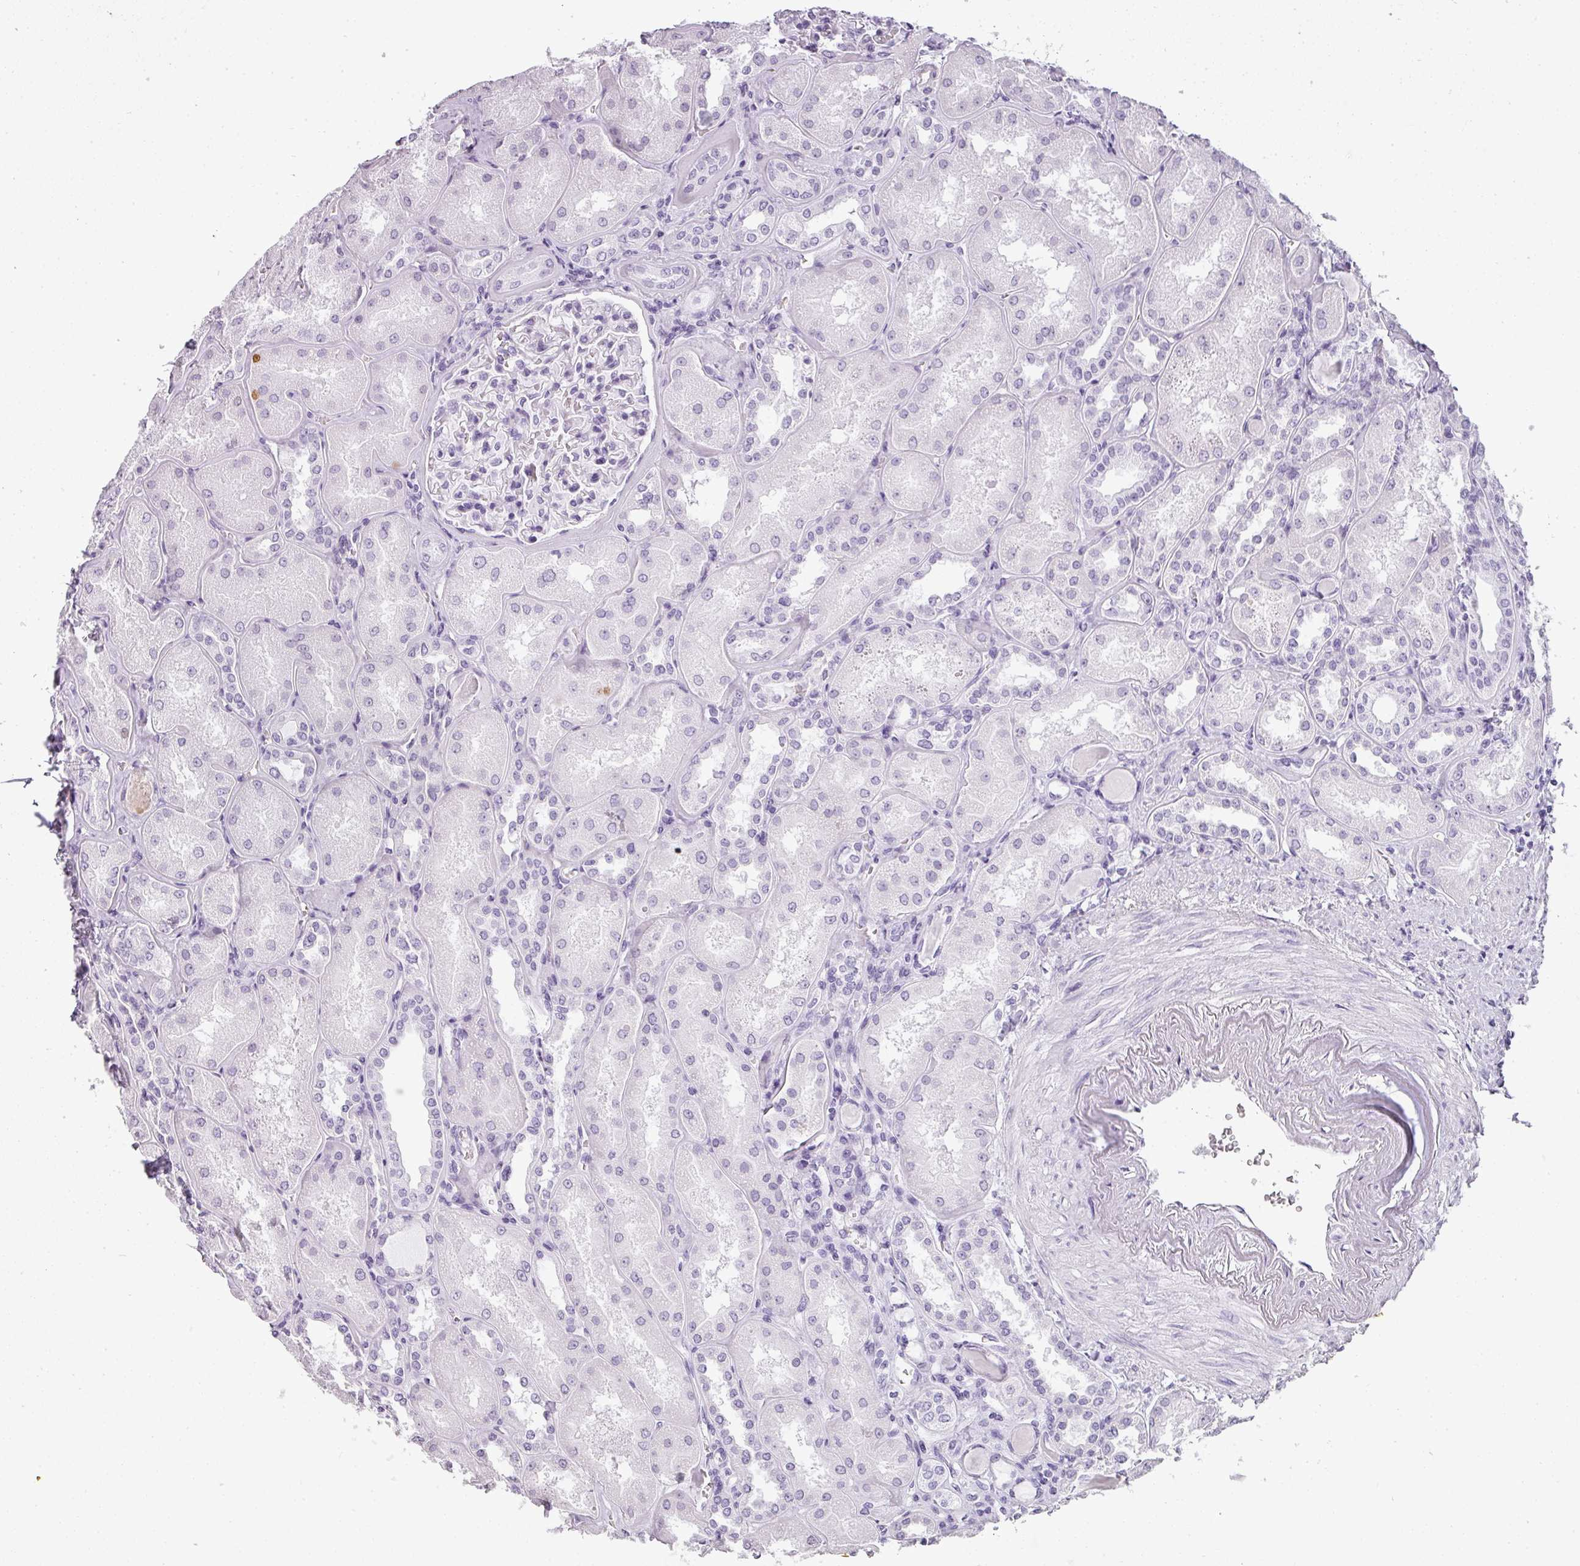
{"staining": {"intensity": "negative", "quantity": "none", "location": "none"}, "tissue": "kidney", "cell_type": "Cells in glomeruli", "image_type": "normal", "snomed": [{"axis": "morphology", "description": "Normal tissue, NOS"}, {"axis": "topography", "description": "Kidney"}], "caption": "Immunohistochemistry (IHC) micrograph of normal kidney: kidney stained with DAB (3,3'-diaminobenzidine) demonstrates no significant protein staining in cells in glomeruli. (DAB immunohistochemistry (IHC) visualized using brightfield microscopy, high magnification).", "gene": "RBMY1A1", "patient": {"sex": "male", "age": 61}}